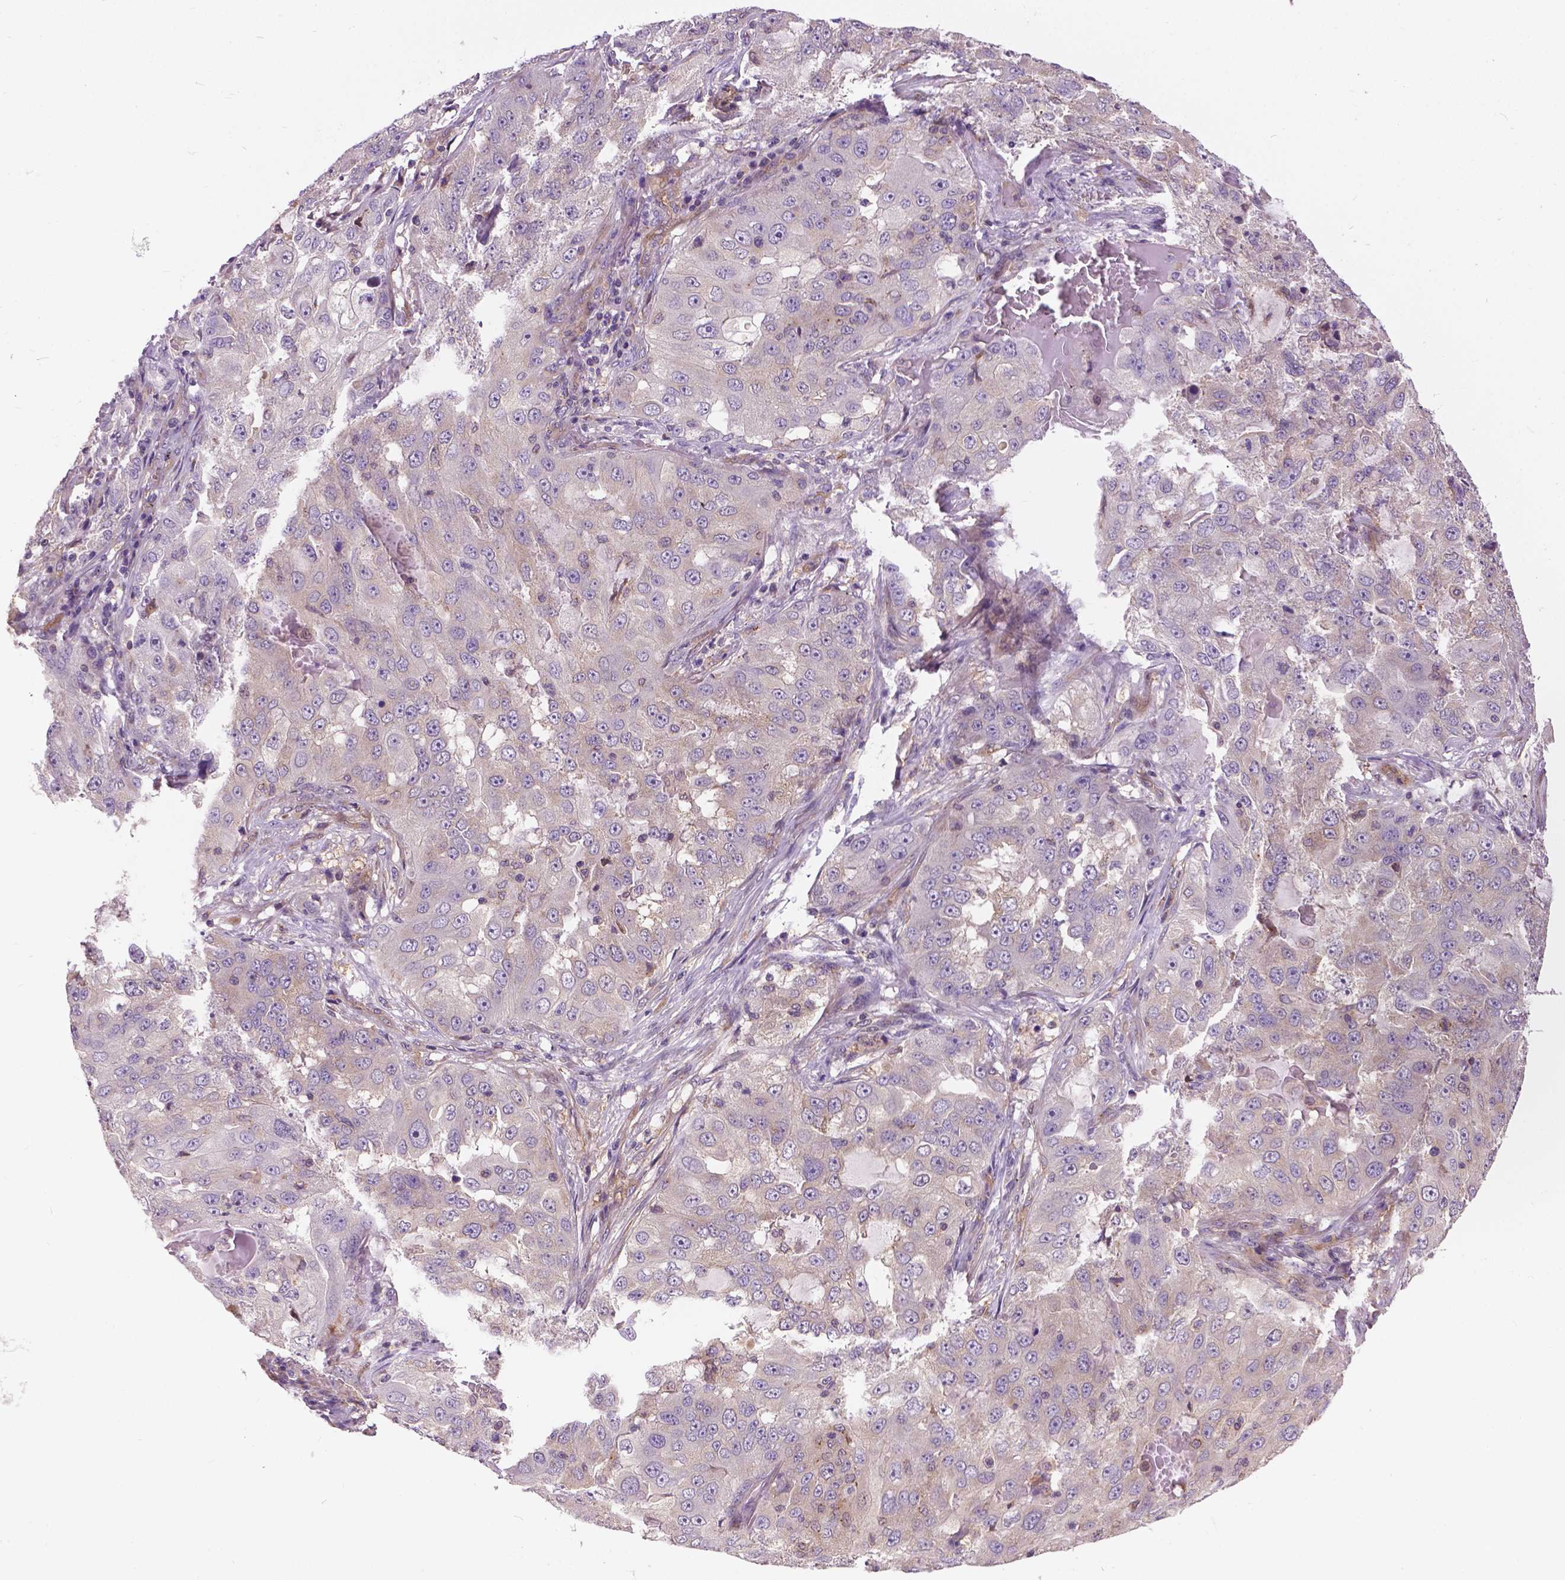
{"staining": {"intensity": "negative", "quantity": "none", "location": "none"}, "tissue": "lung cancer", "cell_type": "Tumor cells", "image_type": "cancer", "snomed": [{"axis": "morphology", "description": "Adenocarcinoma, NOS"}, {"axis": "topography", "description": "Lung"}], "caption": "Tumor cells are negative for protein expression in human lung cancer.", "gene": "MZT1", "patient": {"sex": "female", "age": 61}}